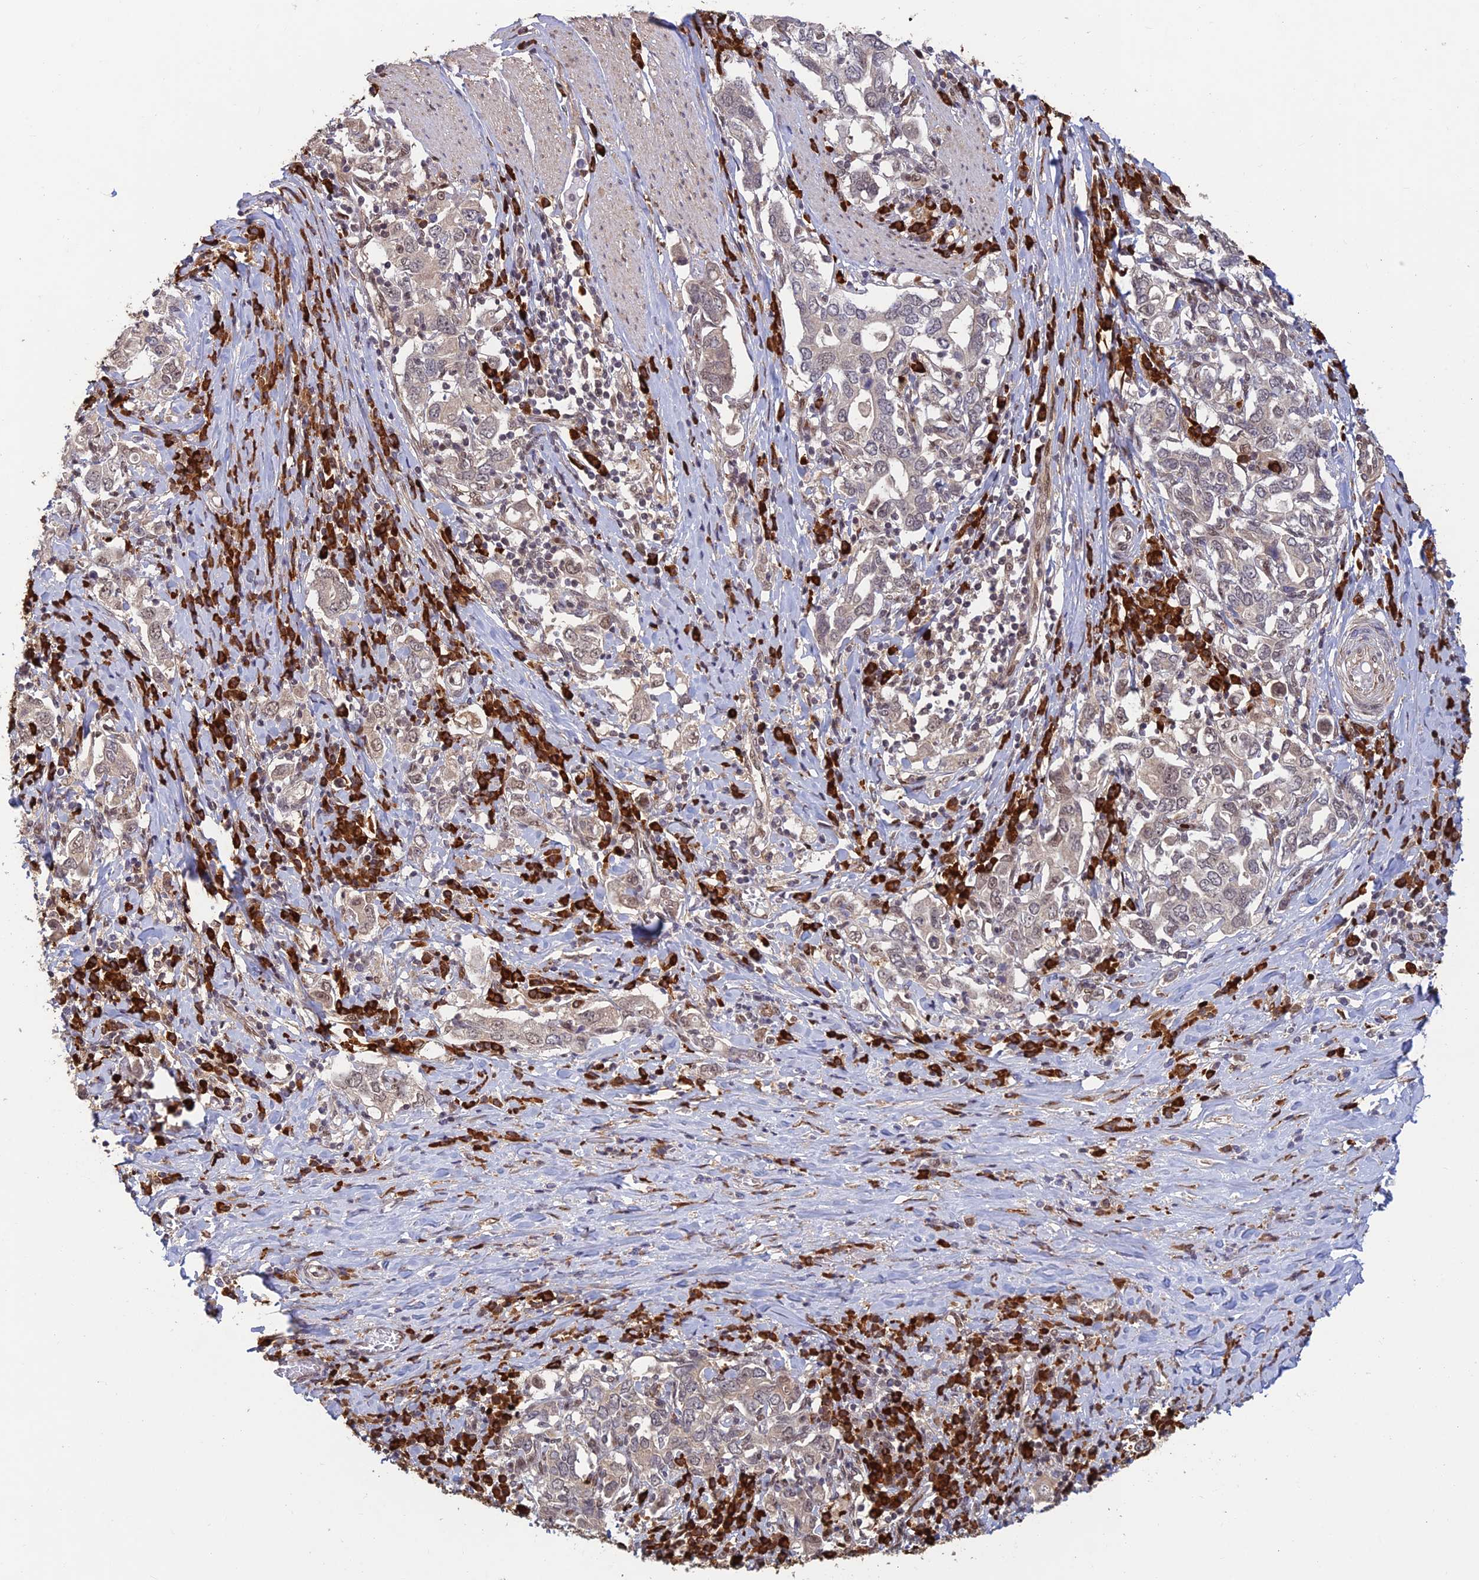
{"staining": {"intensity": "negative", "quantity": "none", "location": "none"}, "tissue": "stomach cancer", "cell_type": "Tumor cells", "image_type": "cancer", "snomed": [{"axis": "morphology", "description": "Adenocarcinoma, NOS"}, {"axis": "topography", "description": "Stomach, upper"}, {"axis": "topography", "description": "Stomach"}], "caption": "Immunohistochemical staining of adenocarcinoma (stomach) shows no significant staining in tumor cells. (DAB immunohistochemistry (IHC) visualized using brightfield microscopy, high magnification).", "gene": "ZNF565", "patient": {"sex": "male", "age": 62}}